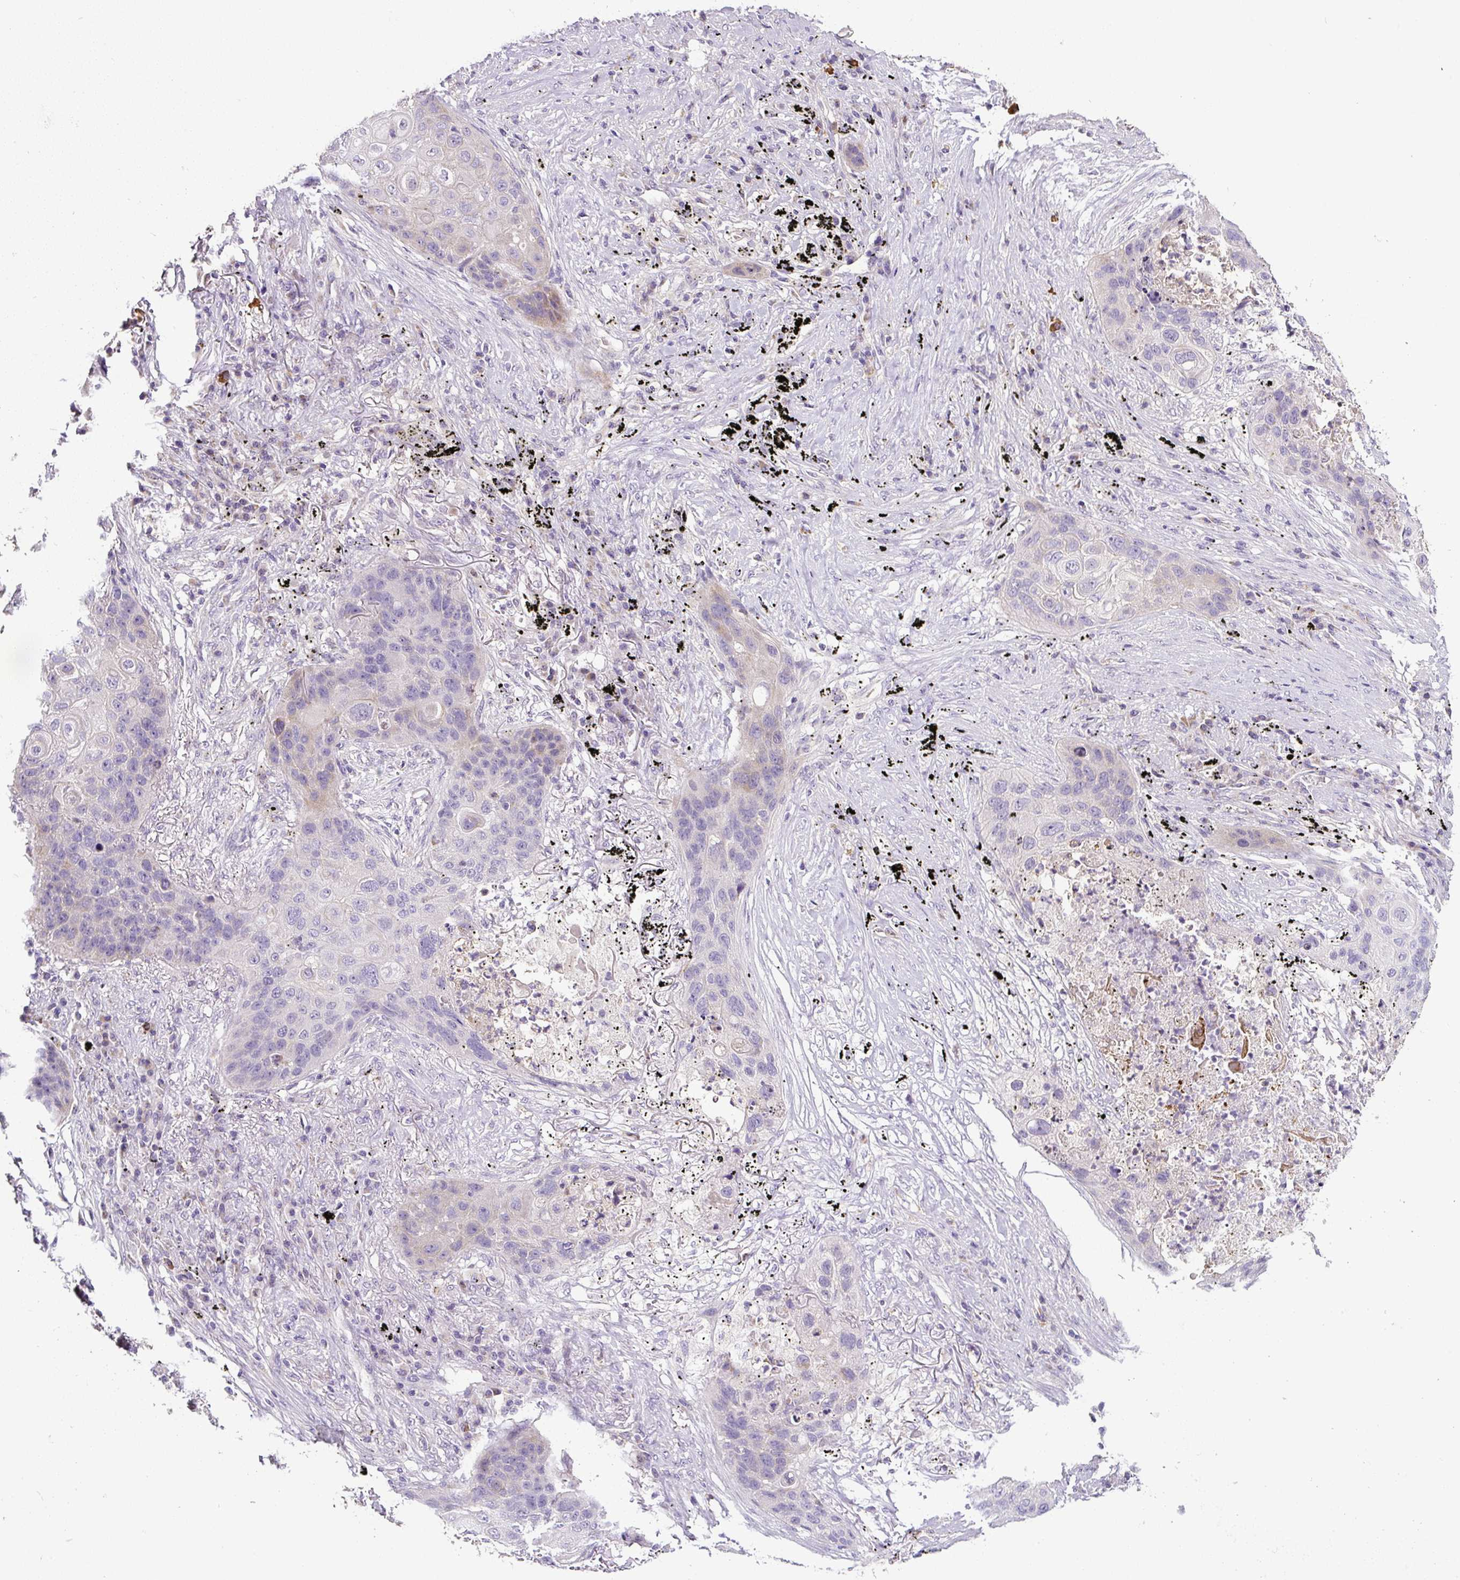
{"staining": {"intensity": "negative", "quantity": "none", "location": "none"}, "tissue": "lung cancer", "cell_type": "Tumor cells", "image_type": "cancer", "snomed": [{"axis": "morphology", "description": "Squamous cell carcinoma, NOS"}, {"axis": "topography", "description": "Lung"}], "caption": "DAB (3,3'-diaminobenzidine) immunohistochemical staining of human squamous cell carcinoma (lung) reveals no significant positivity in tumor cells.", "gene": "HPS4", "patient": {"sex": "female", "age": 63}}